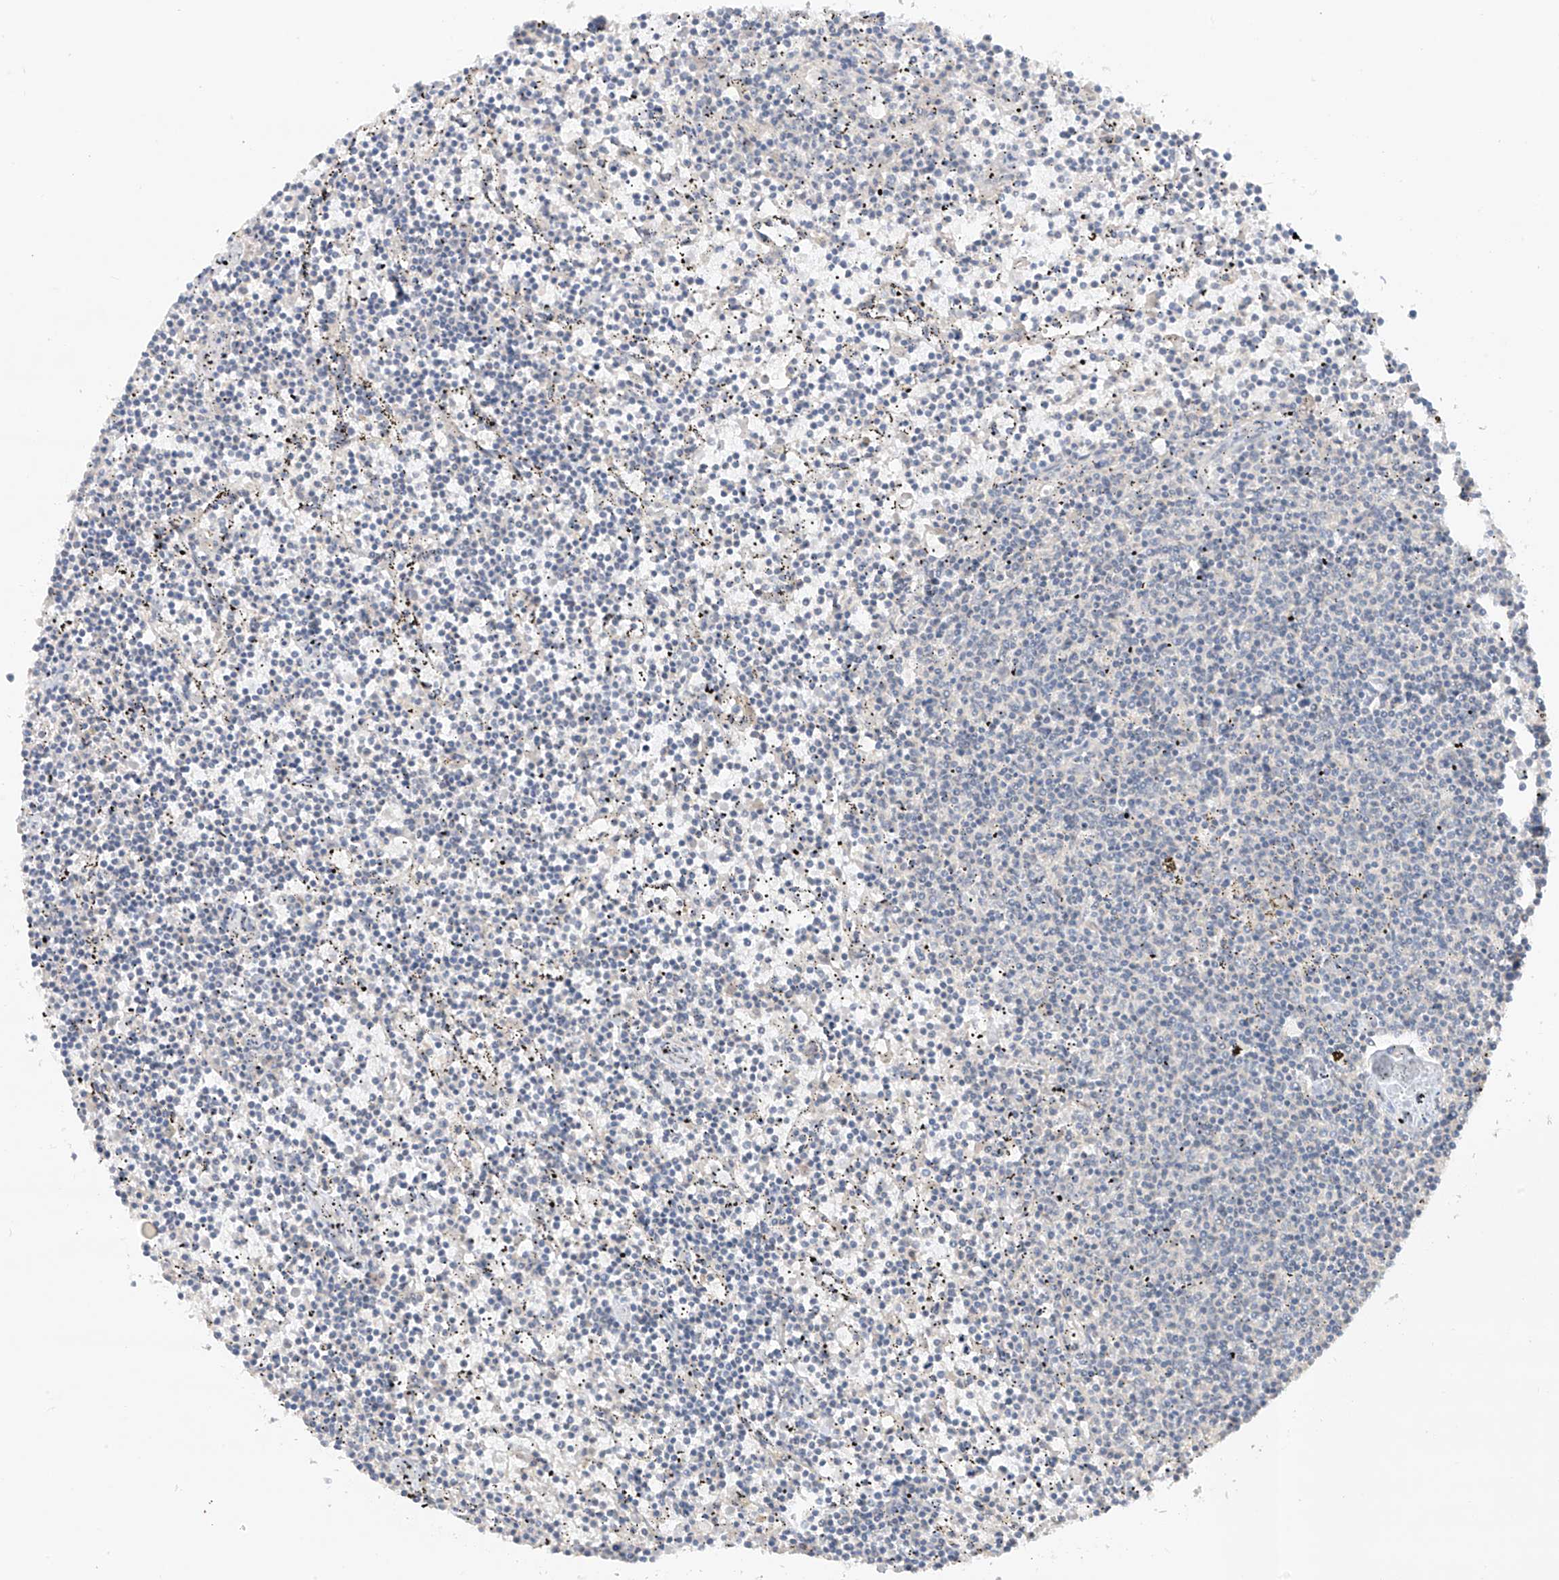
{"staining": {"intensity": "negative", "quantity": "none", "location": "none"}, "tissue": "lymphoma", "cell_type": "Tumor cells", "image_type": "cancer", "snomed": [{"axis": "morphology", "description": "Malignant lymphoma, non-Hodgkin's type, Low grade"}, {"axis": "topography", "description": "Spleen"}], "caption": "There is no significant staining in tumor cells of malignant lymphoma, non-Hodgkin's type (low-grade).", "gene": "ANGEL2", "patient": {"sex": "female", "age": 50}}